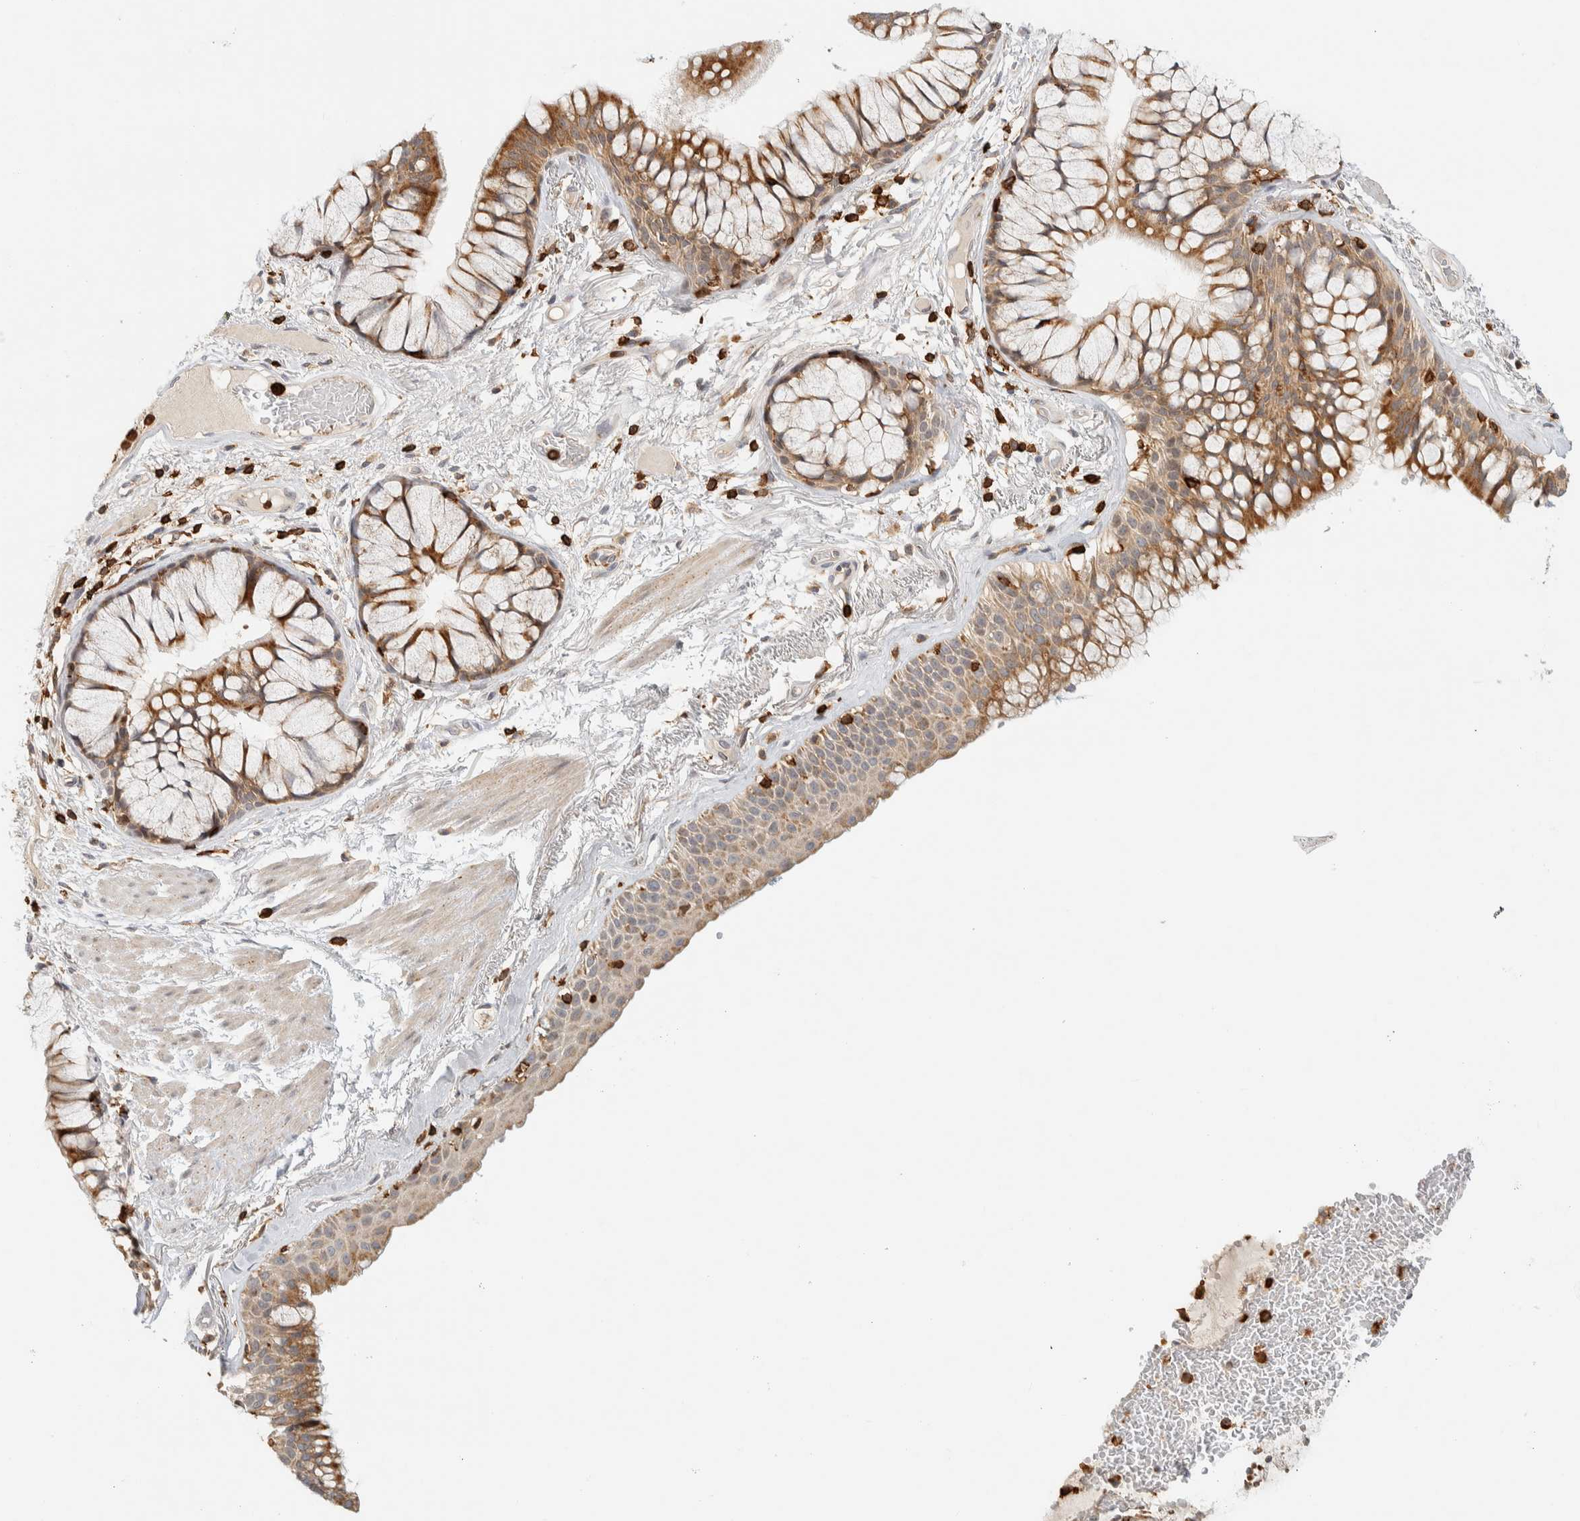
{"staining": {"intensity": "moderate", "quantity": ">75%", "location": "cytoplasmic/membranous"}, "tissue": "bronchus", "cell_type": "Respiratory epithelial cells", "image_type": "normal", "snomed": [{"axis": "morphology", "description": "Normal tissue, NOS"}, {"axis": "topography", "description": "Bronchus"}], "caption": "IHC micrograph of unremarkable human bronchus stained for a protein (brown), which demonstrates medium levels of moderate cytoplasmic/membranous positivity in approximately >75% of respiratory epithelial cells.", "gene": "RUNDC1", "patient": {"sex": "male", "age": 66}}